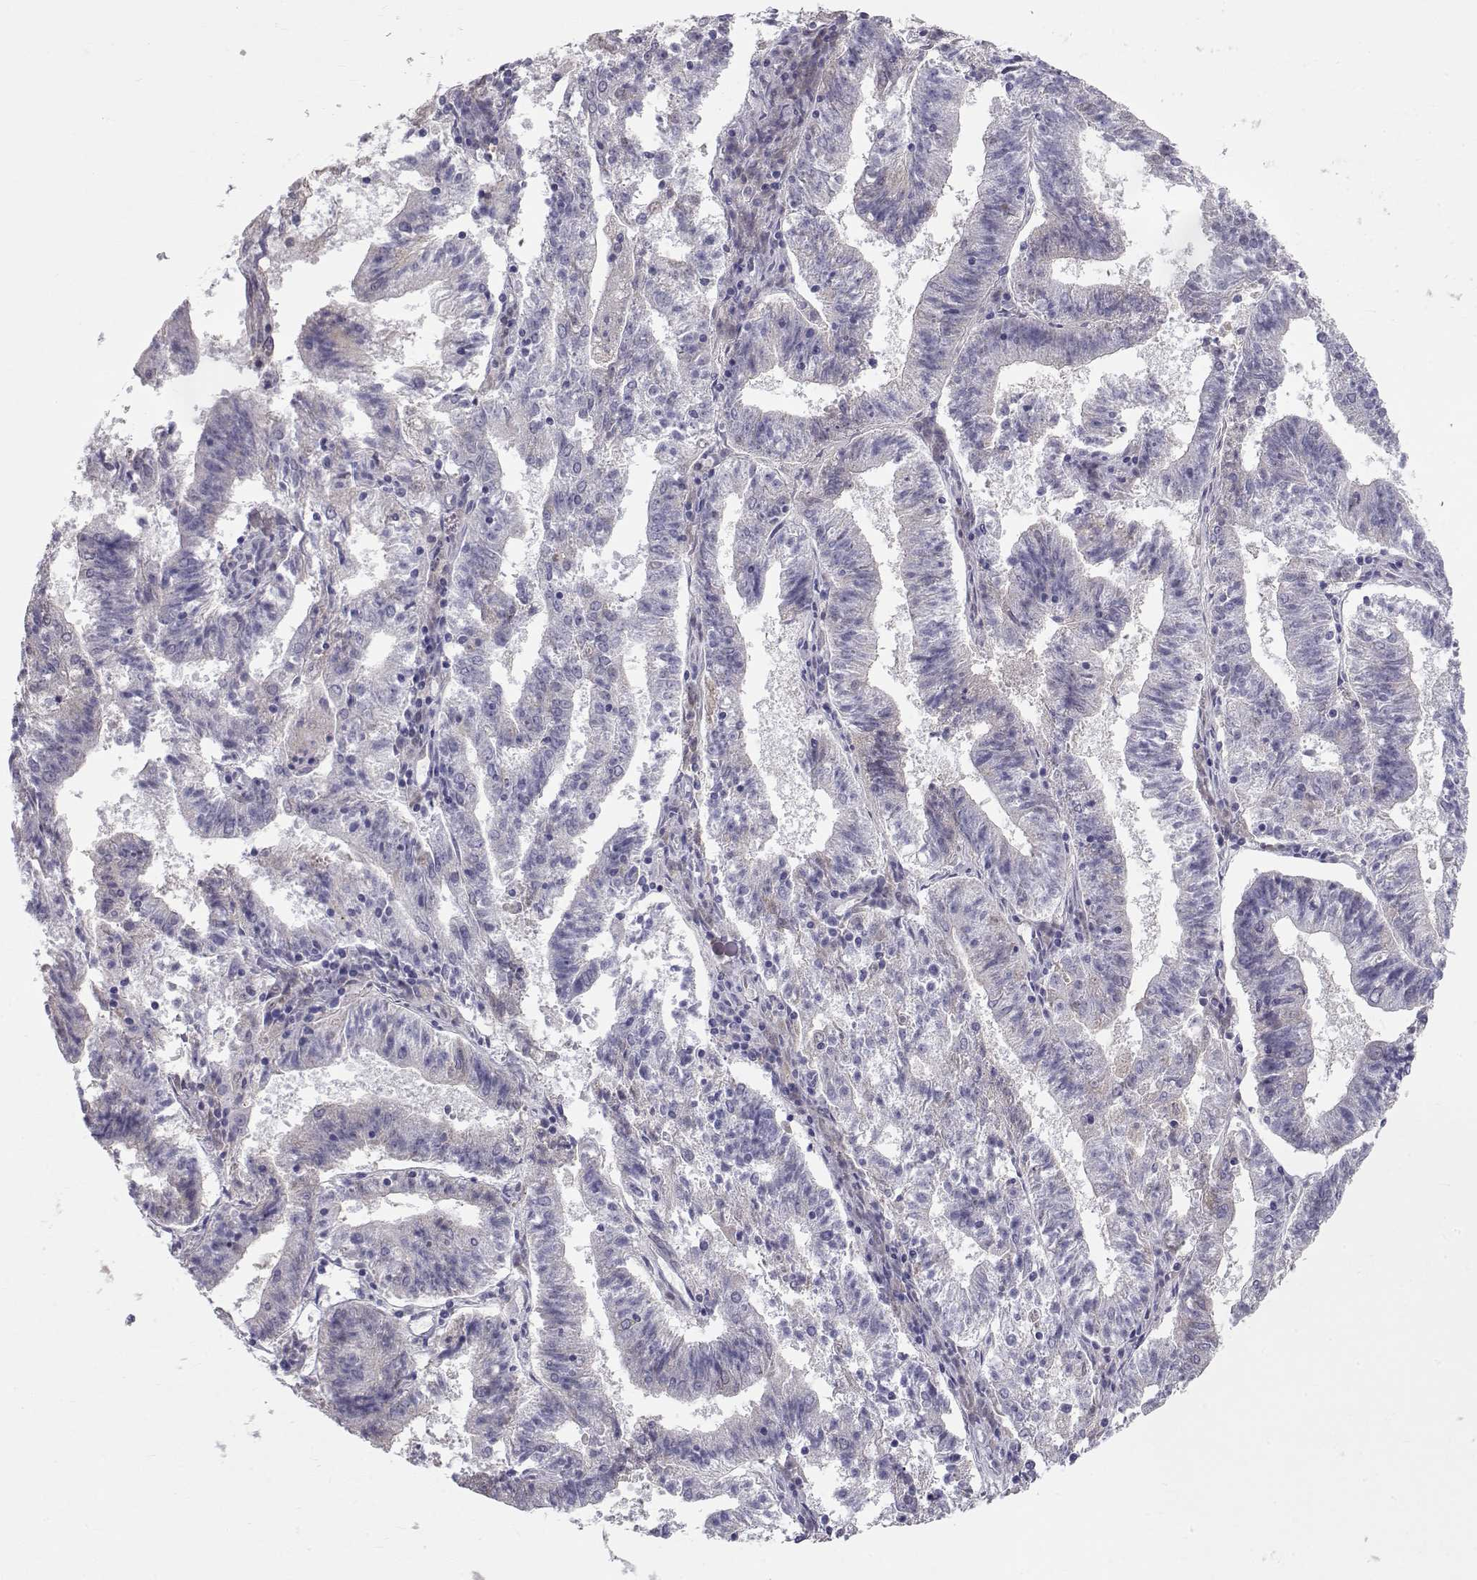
{"staining": {"intensity": "negative", "quantity": "none", "location": "none"}, "tissue": "endometrial cancer", "cell_type": "Tumor cells", "image_type": "cancer", "snomed": [{"axis": "morphology", "description": "Adenocarcinoma, NOS"}, {"axis": "topography", "description": "Endometrium"}], "caption": "Immunohistochemistry histopathology image of endometrial cancer stained for a protein (brown), which displays no positivity in tumor cells.", "gene": "GPR26", "patient": {"sex": "female", "age": 82}}